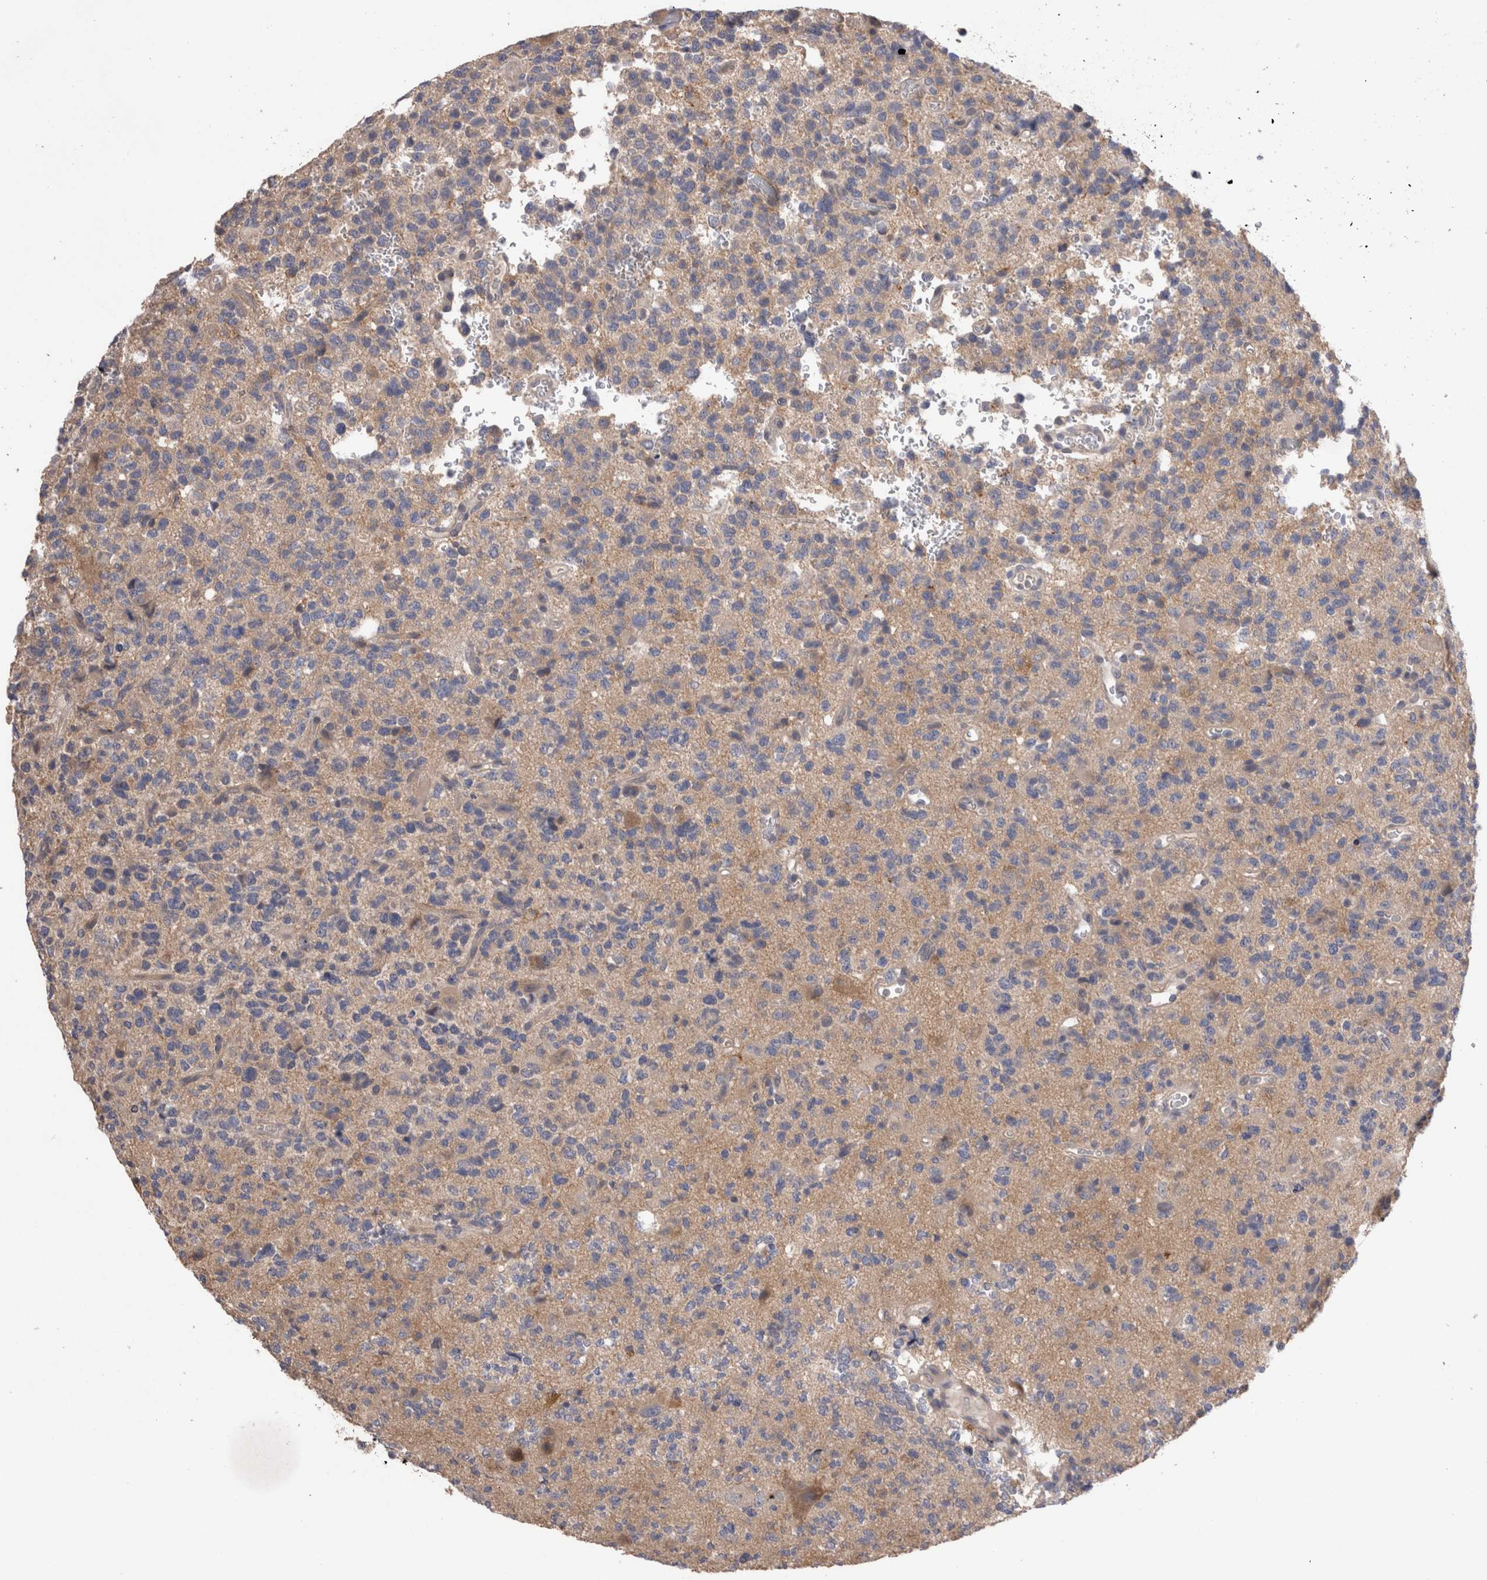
{"staining": {"intensity": "moderate", "quantity": "<25%", "location": "cytoplasmic/membranous"}, "tissue": "glioma", "cell_type": "Tumor cells", "image_type": "cancer", "snomed": [{"axis": "morphology", "description": "Glioma, malignant, High grade"}, {"axis": "topography", "description": "Brain"}], "caption": "Human malignant glioma (high-grade) stained for a protein (brown) shows moderate cytoplasmic/membranous positive expression in about <25% of tumor cells.", "gene": "OTOR", "patient": {"sex": "female", "age": 62}}